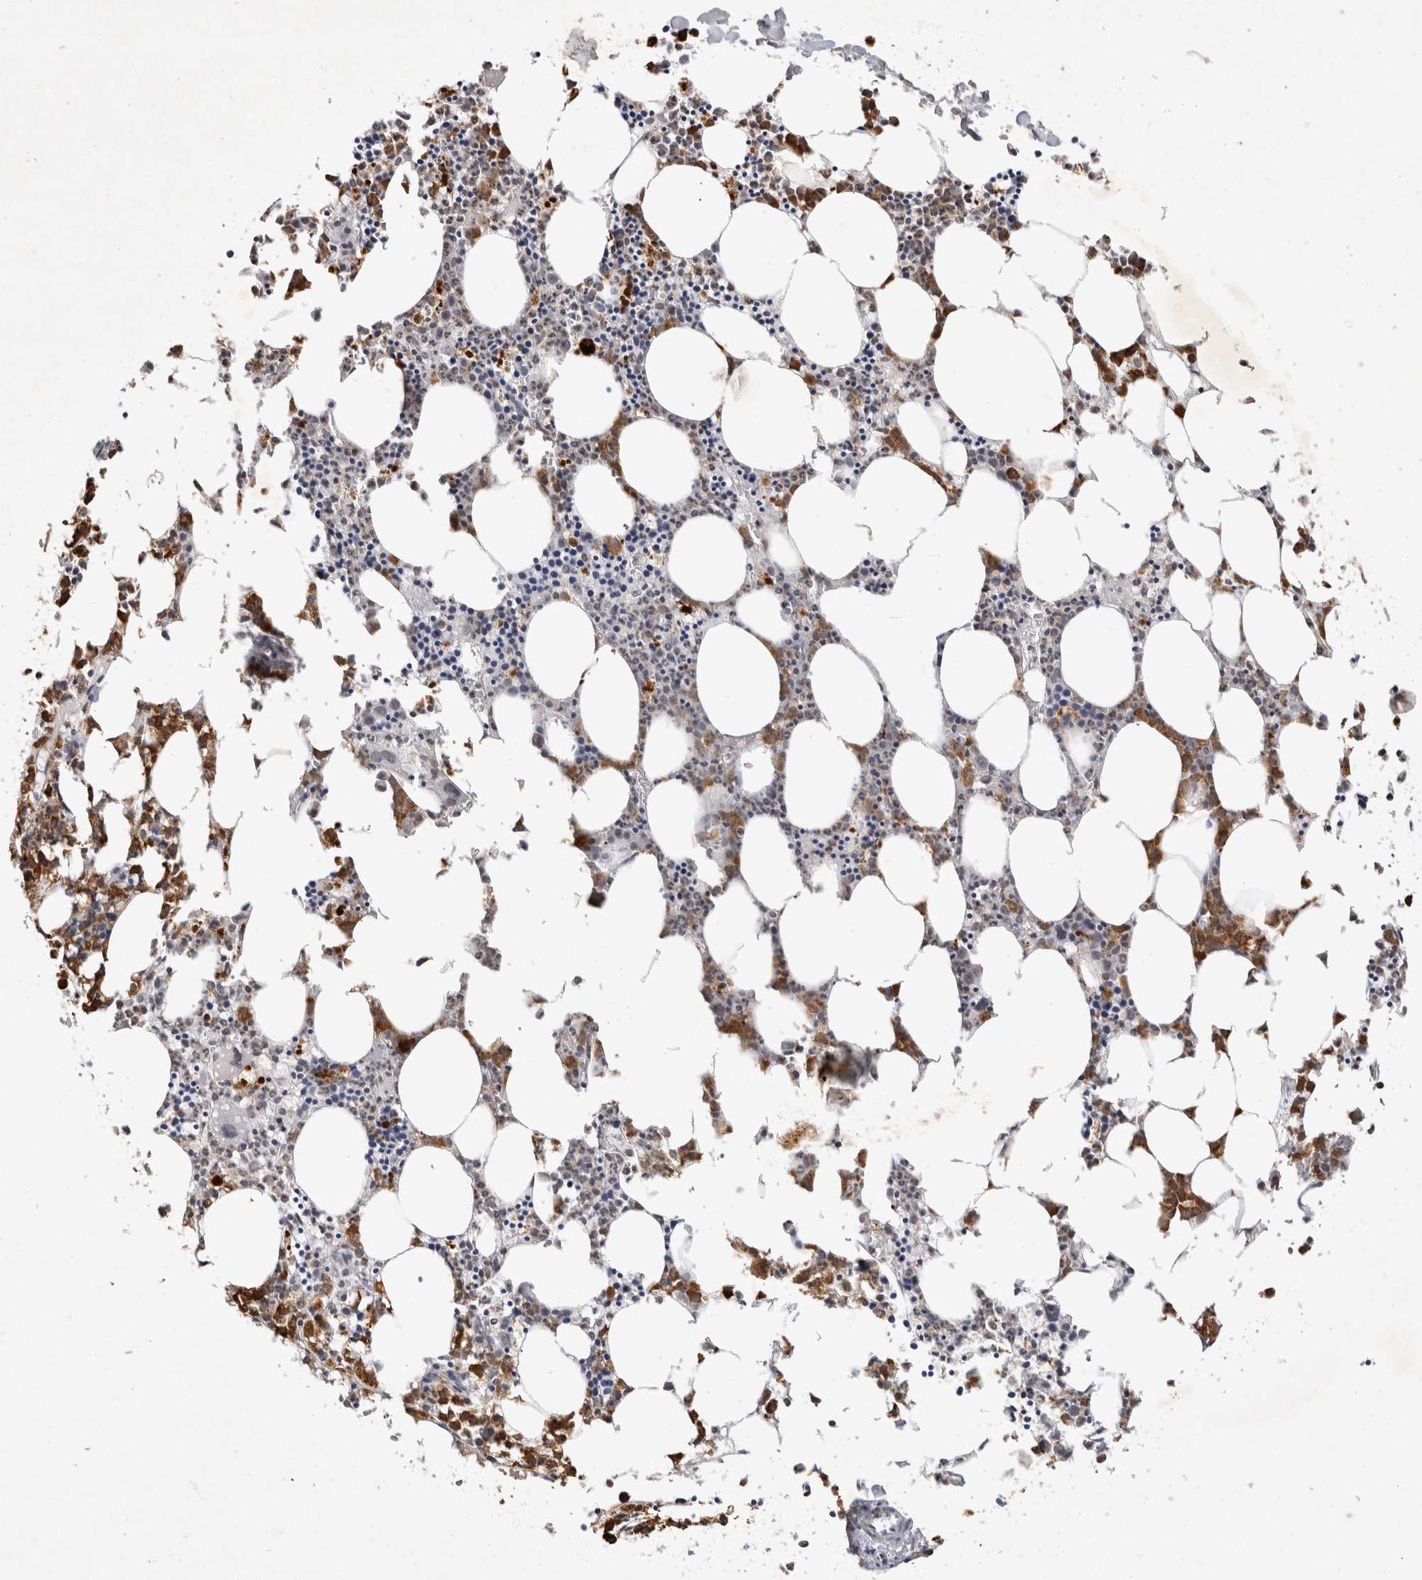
{"staining": {"intensity": "moderate", "quantity": "25%-75%", "location": "cytoplasmic/membranous,nuclear"}, "tissue": "bone marrow", "cell_type": "Hematopoietic cells", "image_type": "normal", "snomed": [{"axis": "morphology", "description": "Normal tissue, NOS"}, {"axis": "morphology", "description": "Inflammation, NOS"}, {"axis": "topography", "description": "Bone marrow"}], "caption": "Hematopoietic cells display moderate cytoplasmic/membranous,nuclear positivity in approximately 25%-75% of cells in benign bone marrow. Using DAB (3,3'-diaminobenzidine) (brown) and hematoxylin (blue) stains, captured at high magnification using brightfield microscopy.", "gene": "XRCC5", "patient": {"sex": "female", "age": 62}}